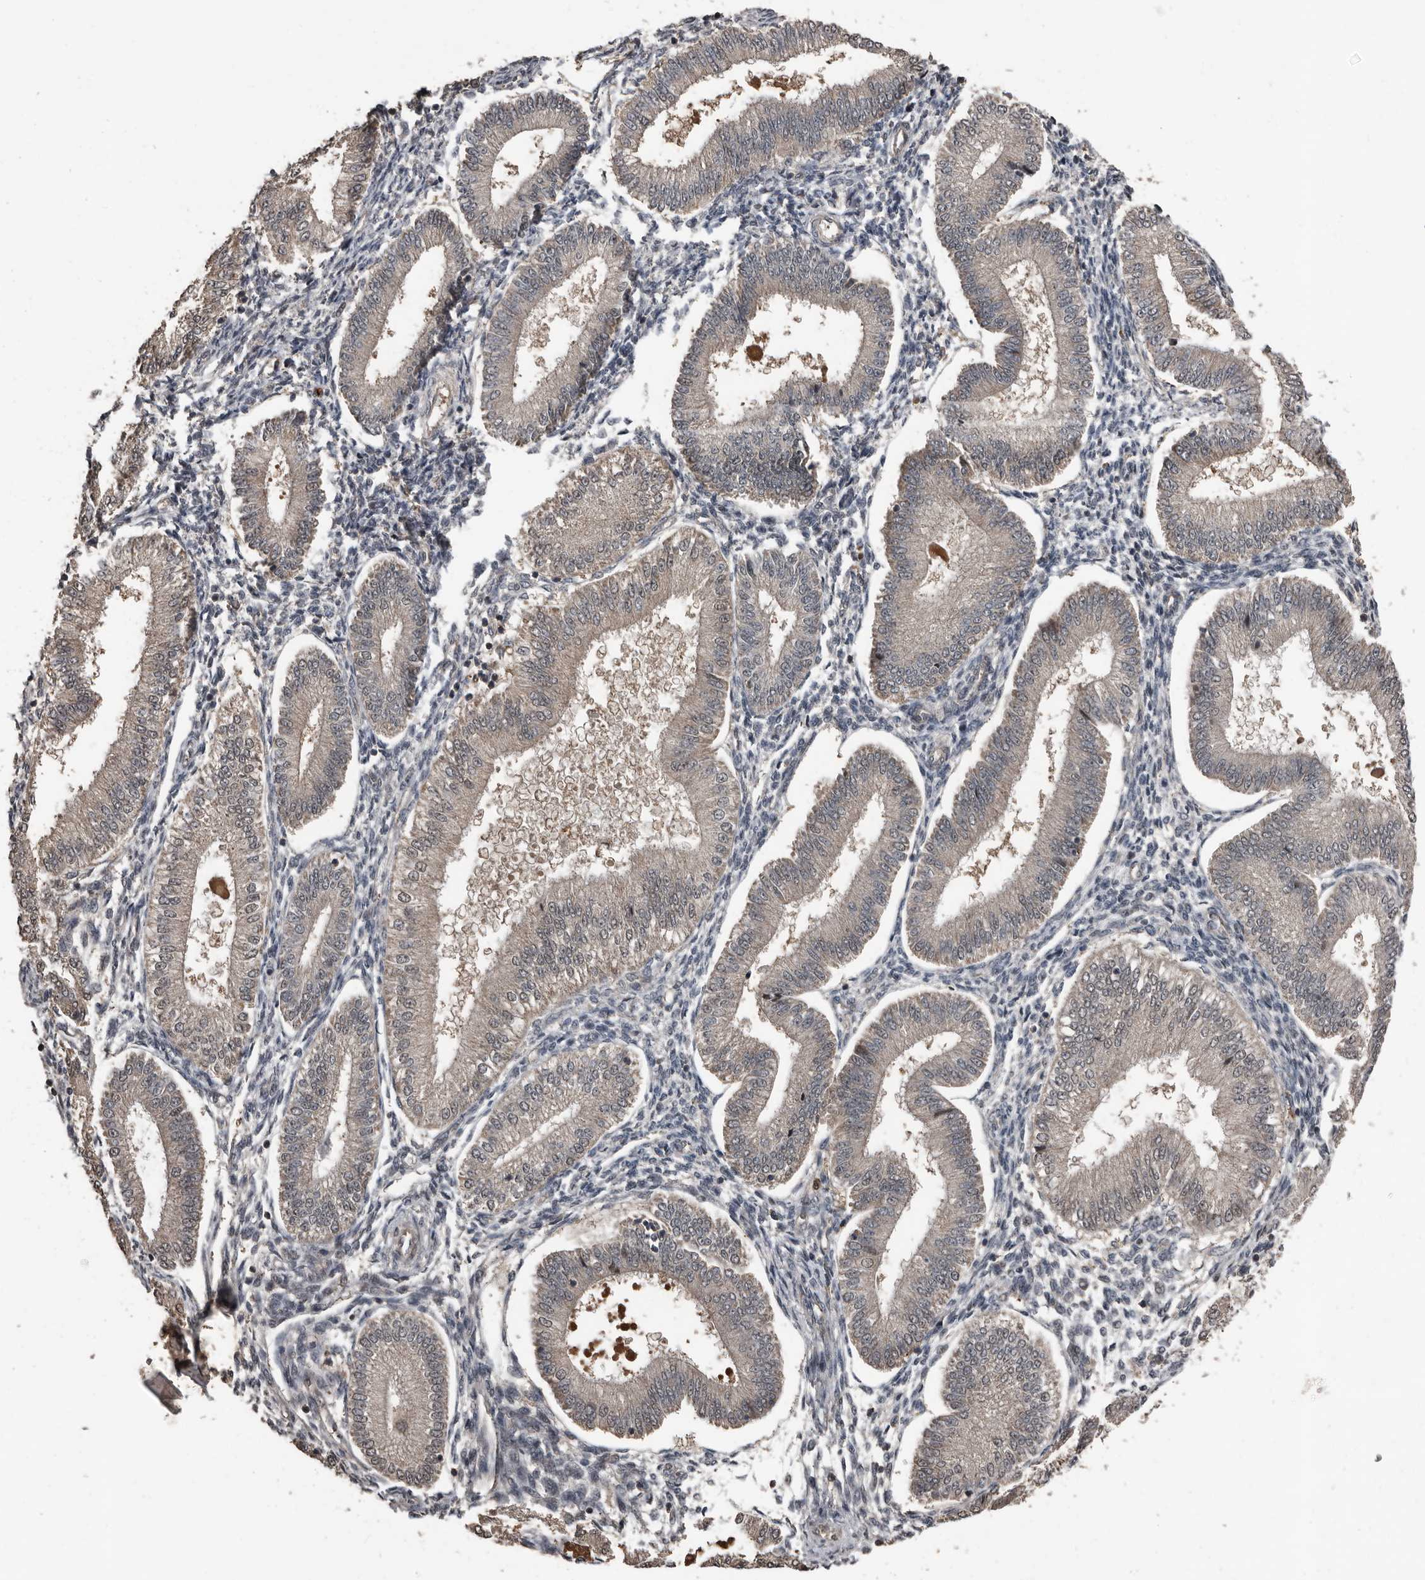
{"staining": {"intensity": "negative", "quantity": "none", "location": "none"}, "tissue": "endometrium", "cell_type": "Cells in endometrial stroma", "image_type": "normal", "snomed": [{"axis": "morphology", "description": "Normal tissue, NOS"}, {"axis": "topography", "description": "Endometrium"}], "caption": "Unremarkable endometrium was stained to show a protein in brown. There is no significant expression in cells in endometrial stroma. (DAB (3,3'-diaminobenzidine) immunohistochemistry (IHC) visualized using brightfield microscopy, high magnification).", "gene": "FSBP", "patient": {"sex": "female", "age": 39}}